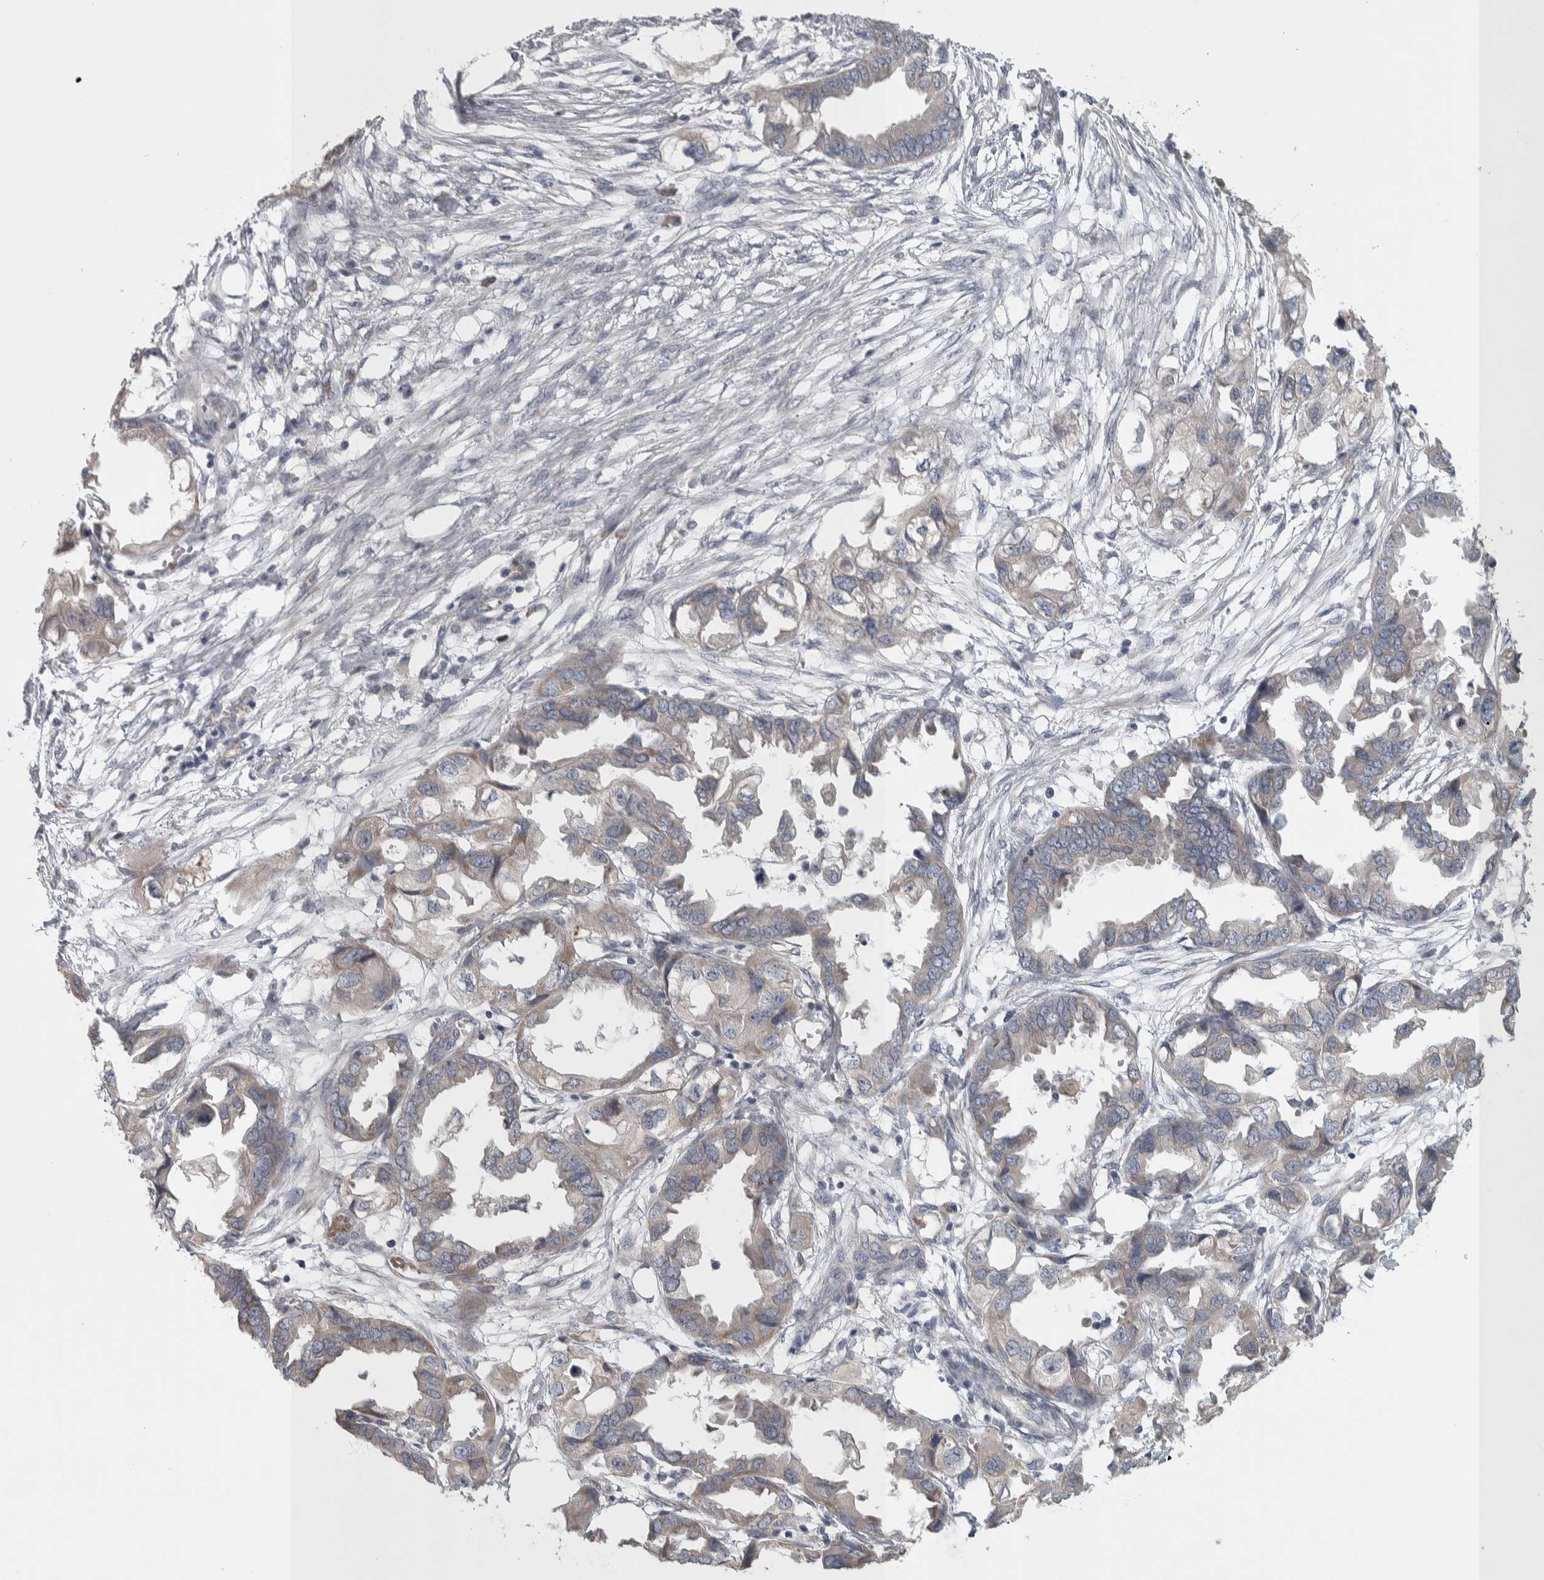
{"staining": {"intensity": "weak", "quantity": "<25%", "location": "cytoplasmic/membranous"}, "tissue": "endometrial cancer", "cell_type": "Tumor cells", "image_type": "cancer", "snomed": [{"axis": "morphology", "description": "Adenocarcinoma, NOS"}, {"axis": "morphology", "description": "Adenocarcinoma, metastatic, NOS"}, {"axis": "topography", "description": "Adipose tissue"}, {"axis": "topography", "description": "Endometrium"}], "caption": "There is no significant expression in tumor cells of endometrial cancer. (DAB IHC with hematoxylin counter stain).", "gene": "SRP68", "patient": {"sex": "female", "age": 67}}